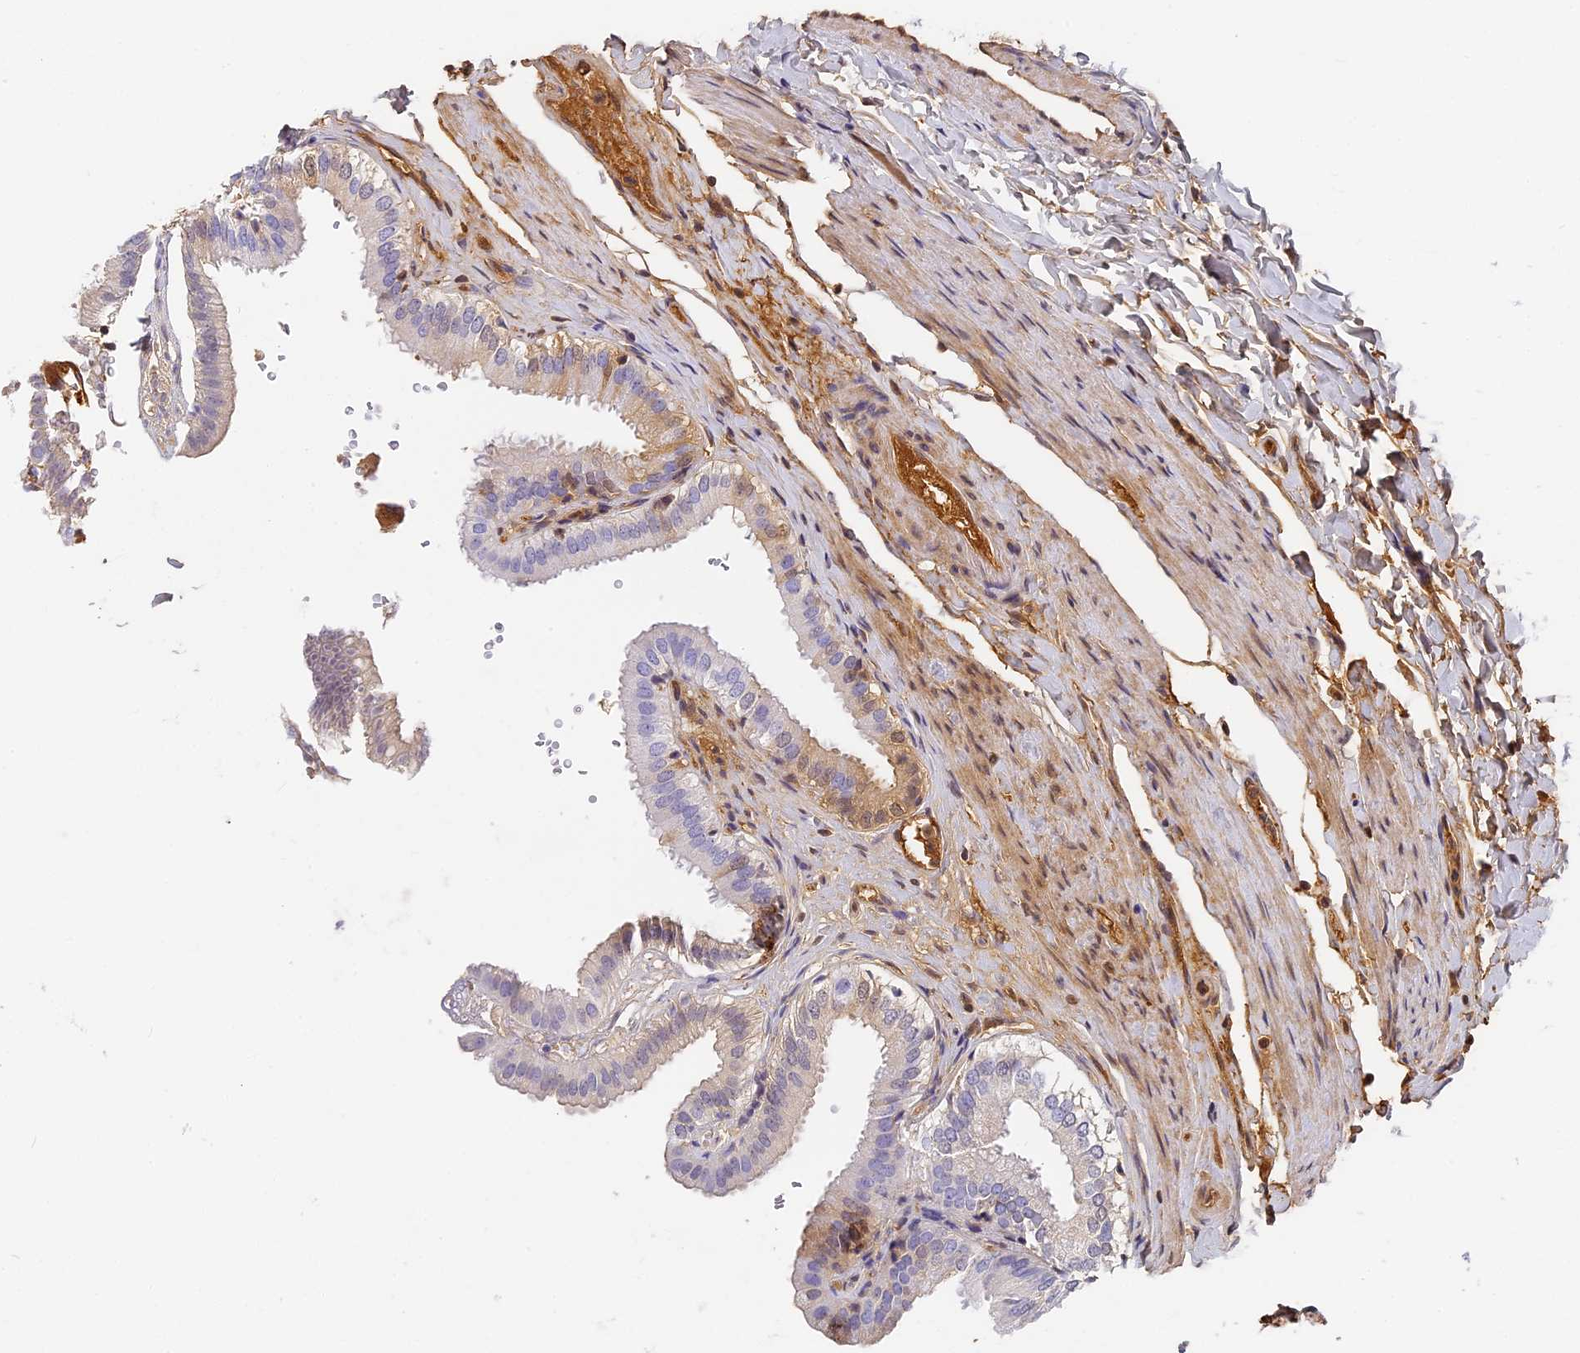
{"staining": {"intensity": "weak", "quantity": "<25%", "location": "cytoplasmic/membranous"}, "tissue": "gallbladder", "cell_type": "Glandular cells", "image_type": "normal", "snomed": [{"axis": "morphology", "description": "Normal tissue, NOS"}, {"axis": "topography", "description": "Gallbladder"}], "caption": "This is a image of immunohistochemistry staining of normal gallbladder, which shows no expression in glandular cells. (Stains: DAB (3,3'-diaminobenzidine) immunohistochemistry (IHC) with hematoxylin counter stain, Microscopy: brightfield microscopy at high magnification).", "gene": "ITIH1", "patient": {"sex": "female", "age": 61}}